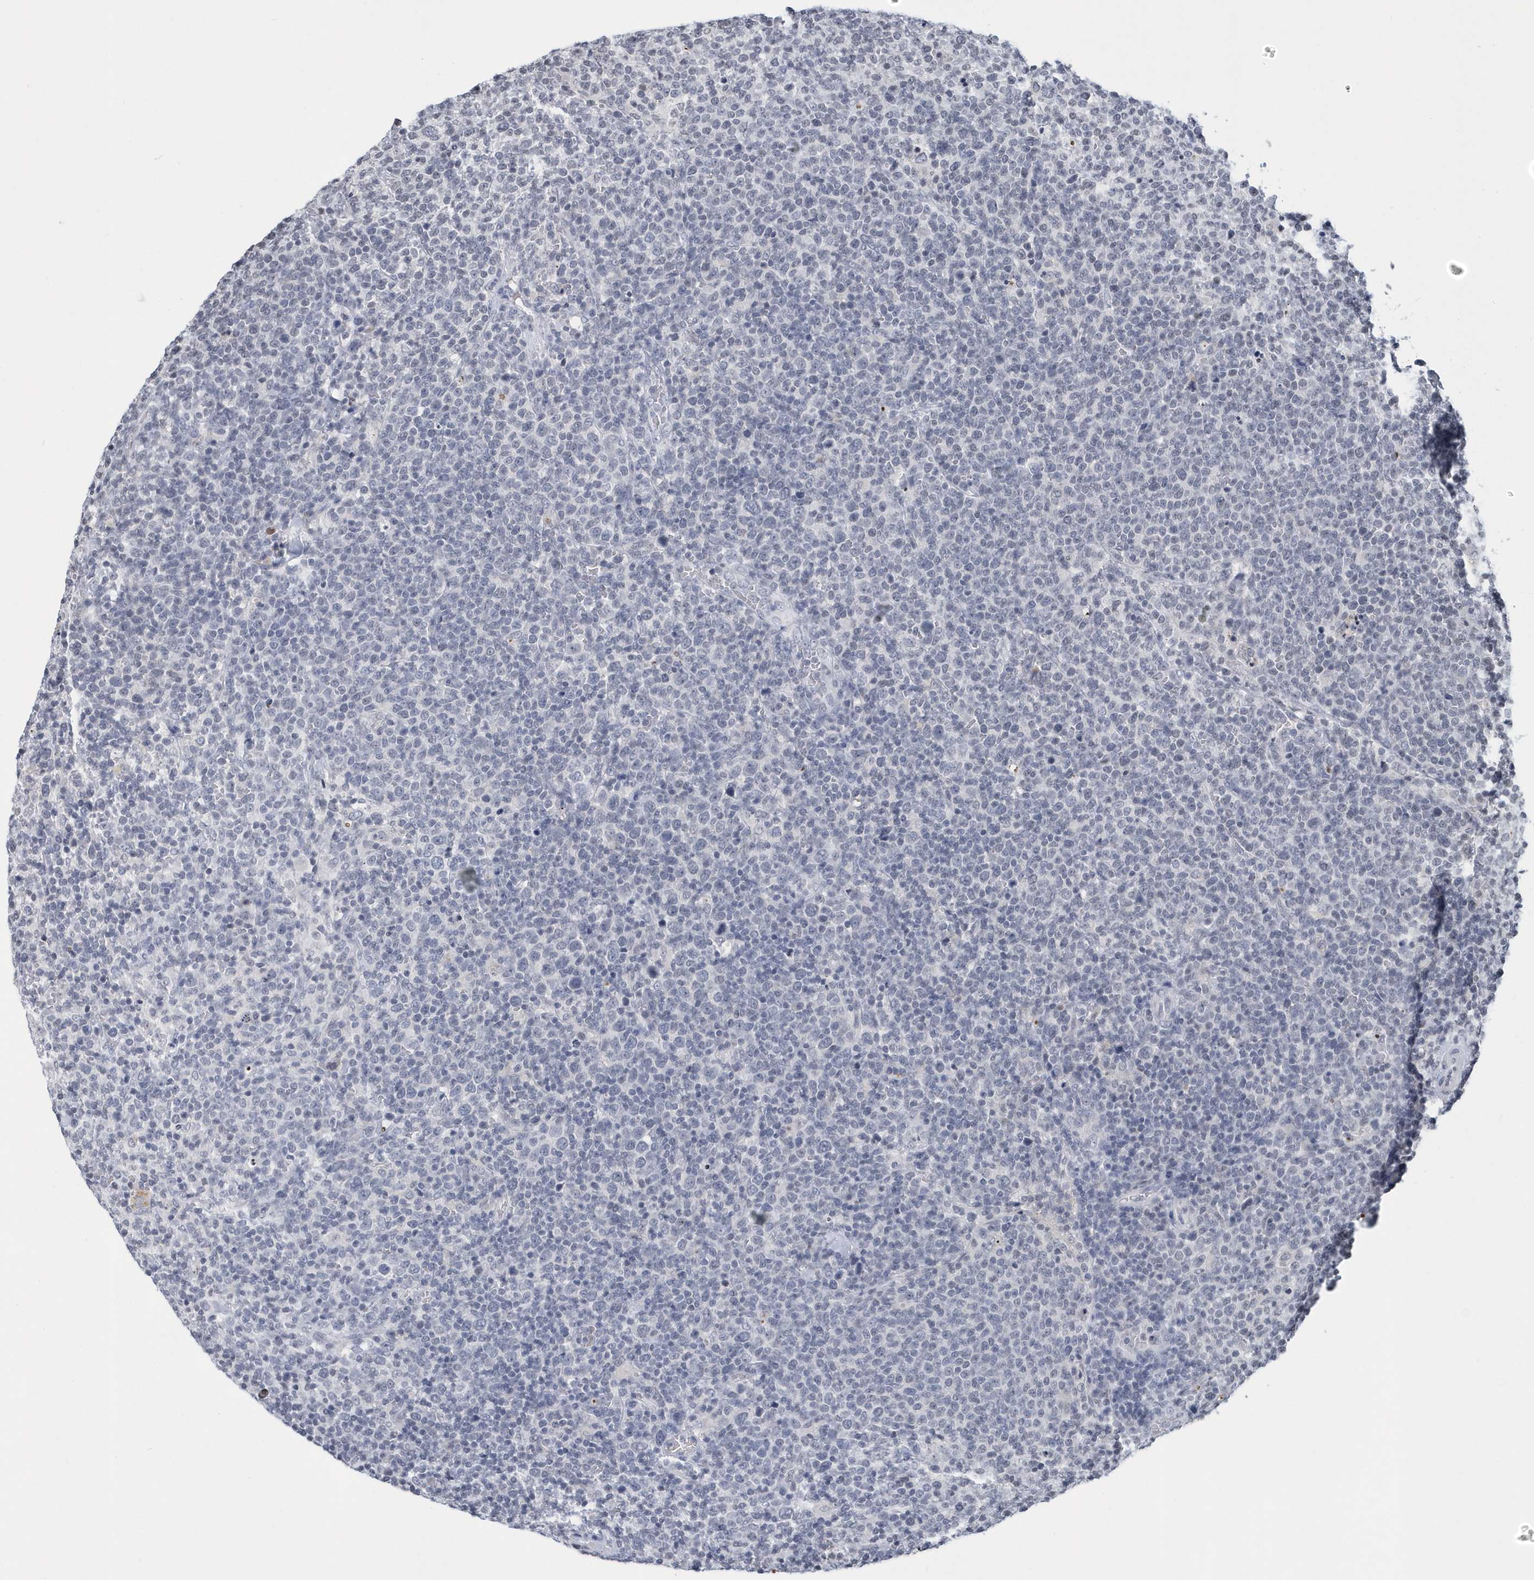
{"staining": {"intensity": "negative", "quantity": "none", "location": "none"}, "tissue": "lymphoma", "cell_type": "Tumor cells", "image_type": "cancer", "snomed": [{"axis": "morphology", "description": "Malignant lymphoma, non-Hodgkin's type, High grade"}, {"axis": "topography", "description": "Lymph node"}], "caption": "Tumor cells show no significant staining in lymphoma. (Stains: DAB immunohistochemistry (IHC) with hematoxylin counter stain, Microscopy: brightfield microscopy at high magnification).", "gene": "VWA5B2", "patient": {"sex": "male", "age": 61}}